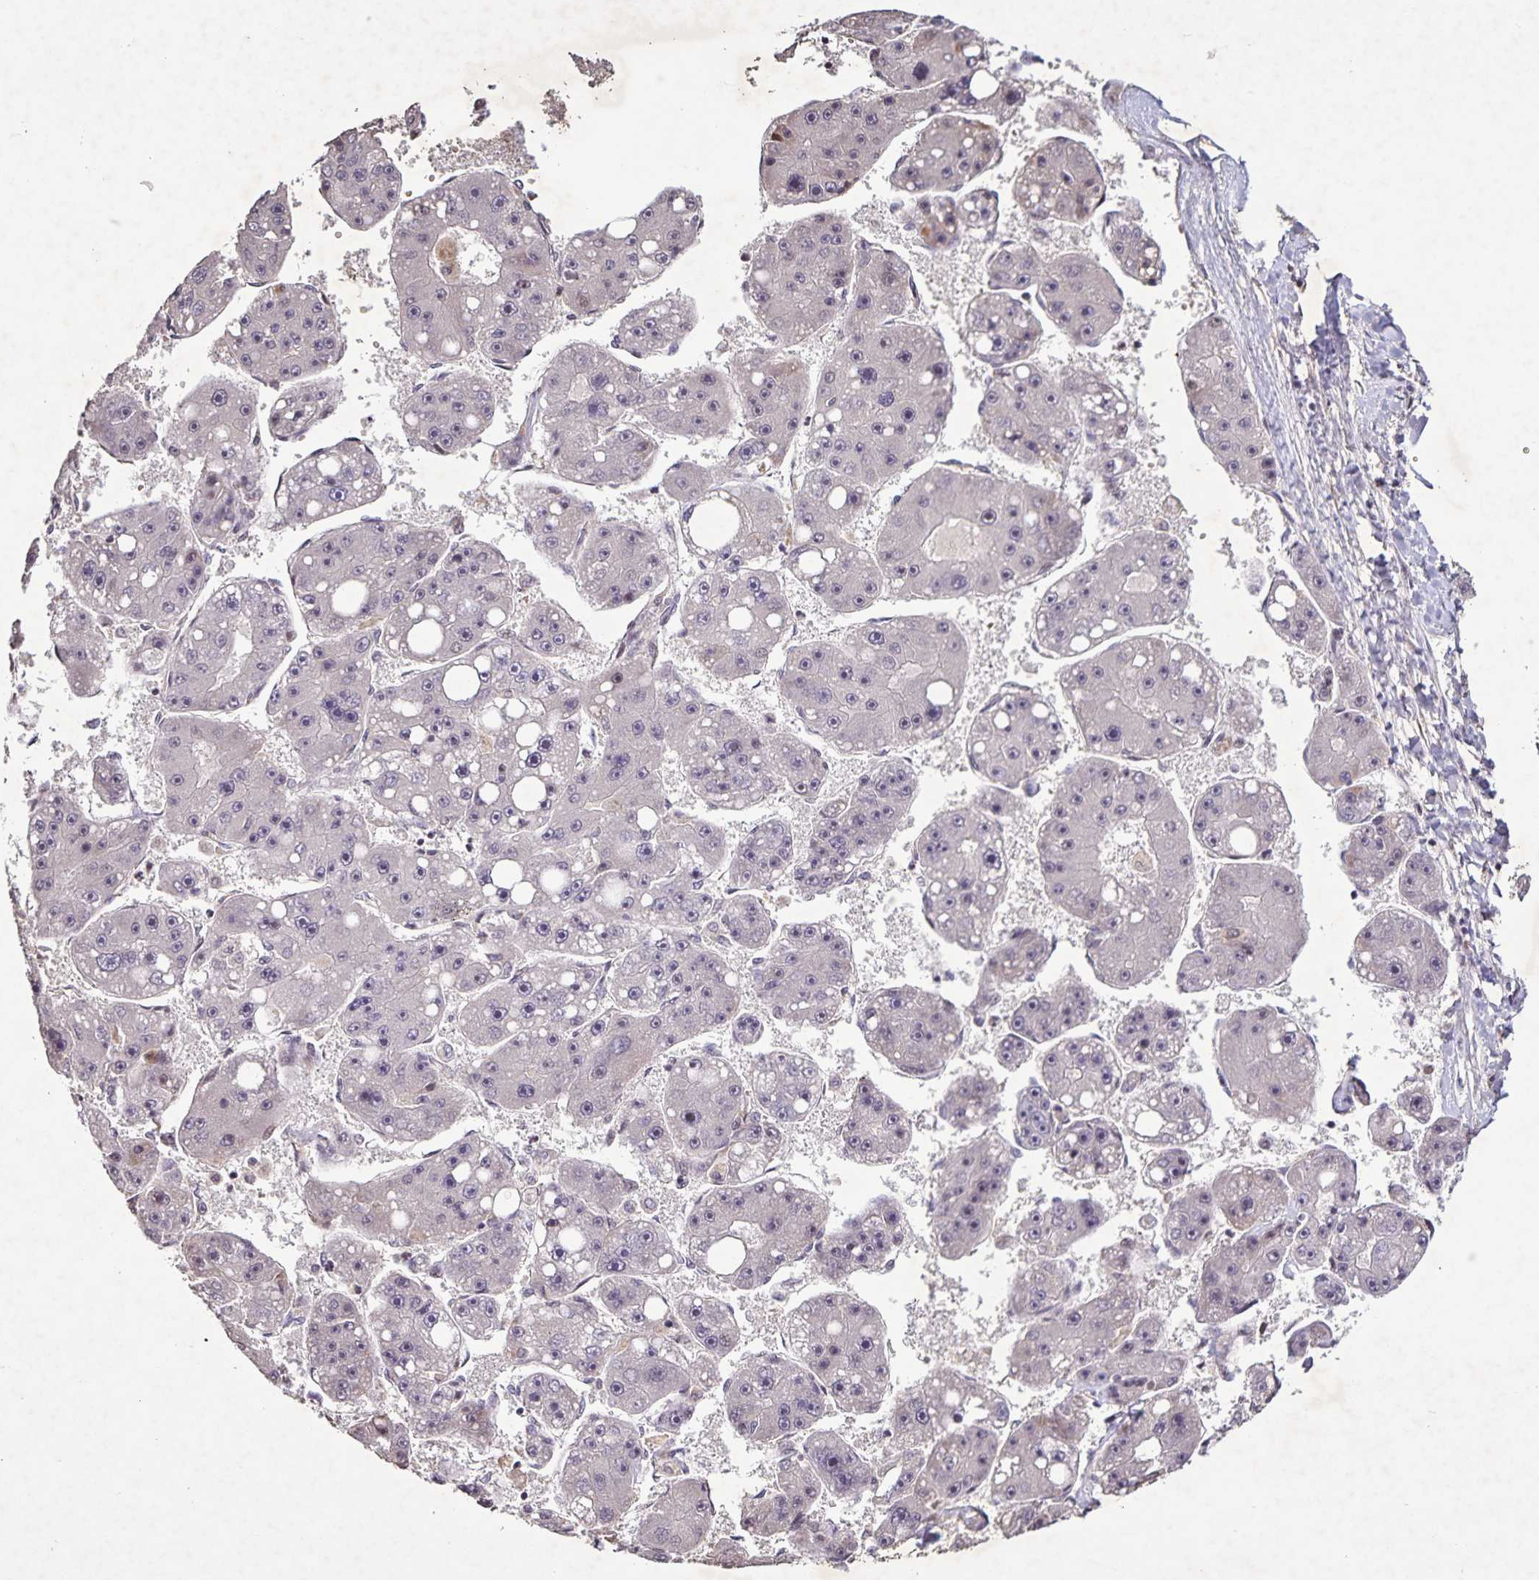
{"staining": {"intensity": "negative", "quantity": "none", "location": "none"}, "tissue": "liver cancer", "cell_type": "Tumor cells", "image_type": "cancer", "snomed": [{"axis": "morphology", "description": "Carcinoma, Hepatocellular, NOS"}, {"axis": "topography", "description": "Liver"}], "caption": "This is a micrograph of immunohistochemistry staining of liver cancer (hepatocellular carcinoma), which shows no positivity in tumor cells.", "gene": "GDF2", "patient": {"sex": "female", "age": 61}}